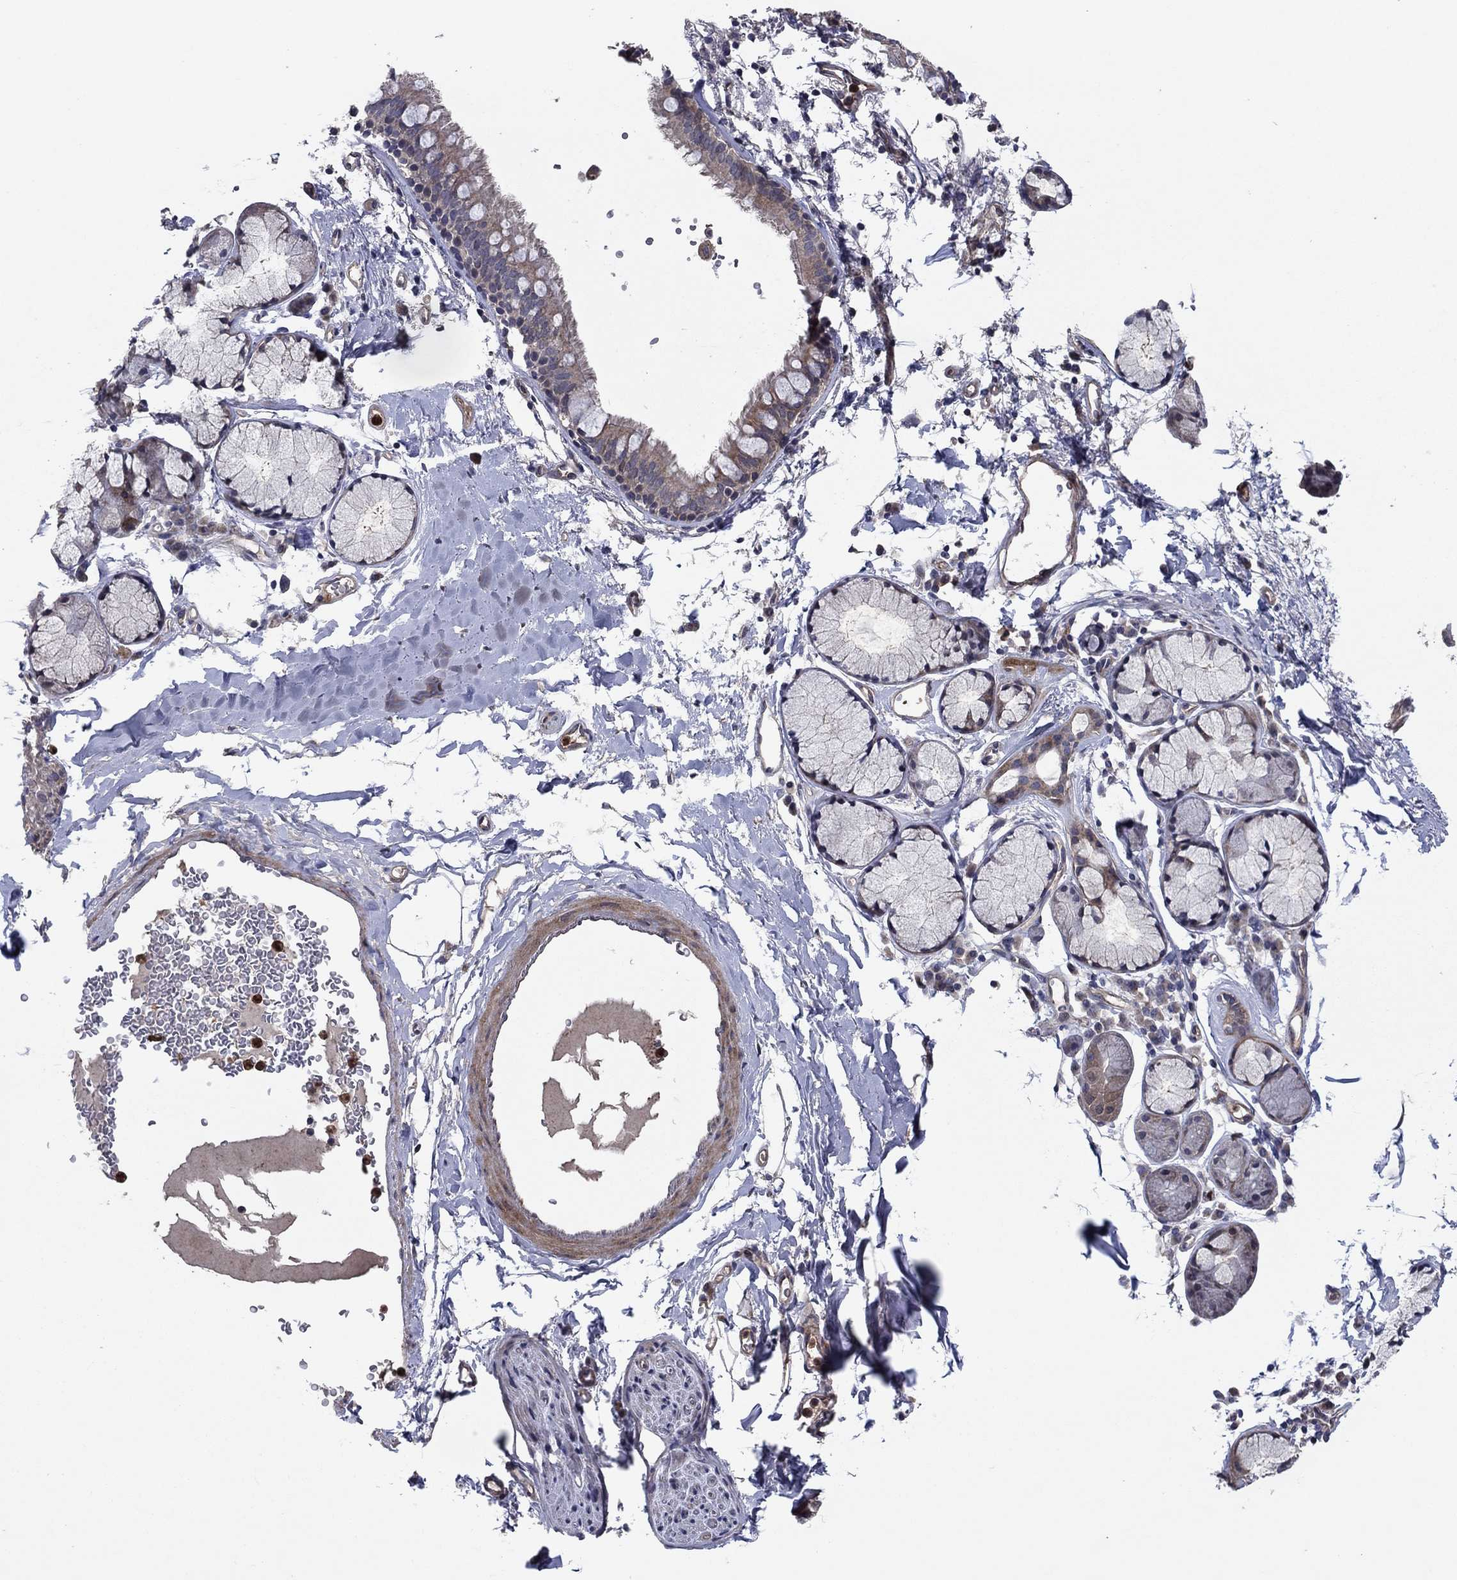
{"staining": {"intensity": "moderate", "quantity": "<25%", "location": "cytoplasmic/membranous"}, "tissue": "bronchus", "cell_type": "Respiratory epithelial cells", "image_type": "normal", "snomed": [{"axis": "morphology", "description": "Normal tissue, NOS"}, {"axis": "morphology", "description": "Squamous cell carcinoma, NOS"}, {"axis": "topography", "description": "Cartilage tissue"}, {"axis": "topography", "description": "Bronchus"}], "caption": "DAB immunohistochemical staining of normal bronchus shows moderate cytoplasmic/membranous protein staining in approximately <25% of respiratory epithelial cells. Ihc stains the protein of interest in brown and the nuclei are stained blue.", "gene": "MSRB1", "patient": {"sex": "male", "age": 72}}